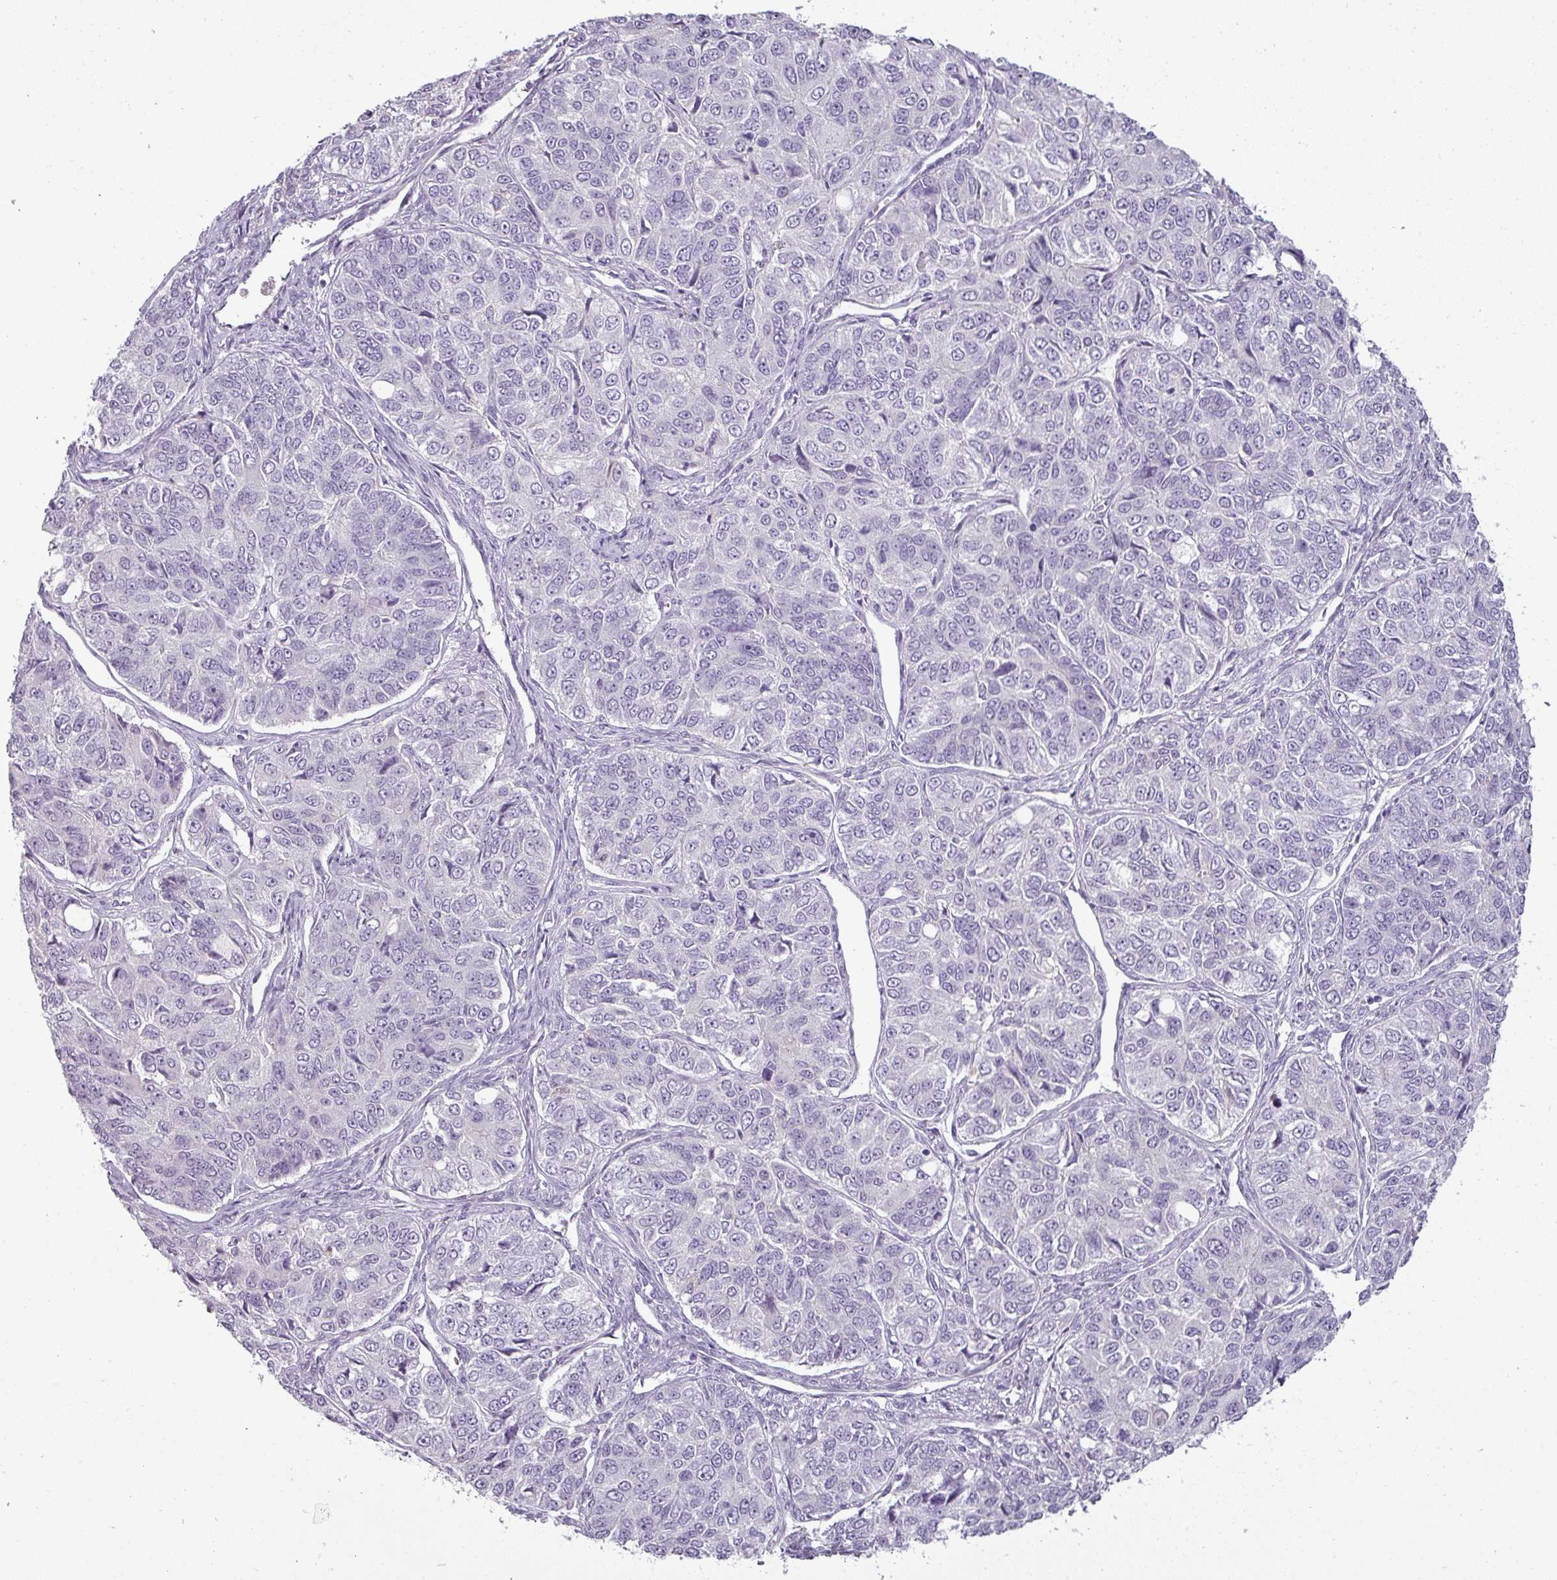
{"staining": {"intensity": "negative", "quantity": "none", "location": "none"}, "tissue": "ovarian cancer", "cell_type": "Tumor cells", "image_type": "cancer", "snomed": [{"axis": "morphology", "description": "Carcinoma, endometroid"}, {"axis": "topography", "description": "Ovary"}], "caption": "This is an immunohistochemistry (IHC) photomicrograph of ovarian cancer. There is no staining in tumor cells.", "gene": "ASB1", "patient": {"sex": "female", "age": 51}}